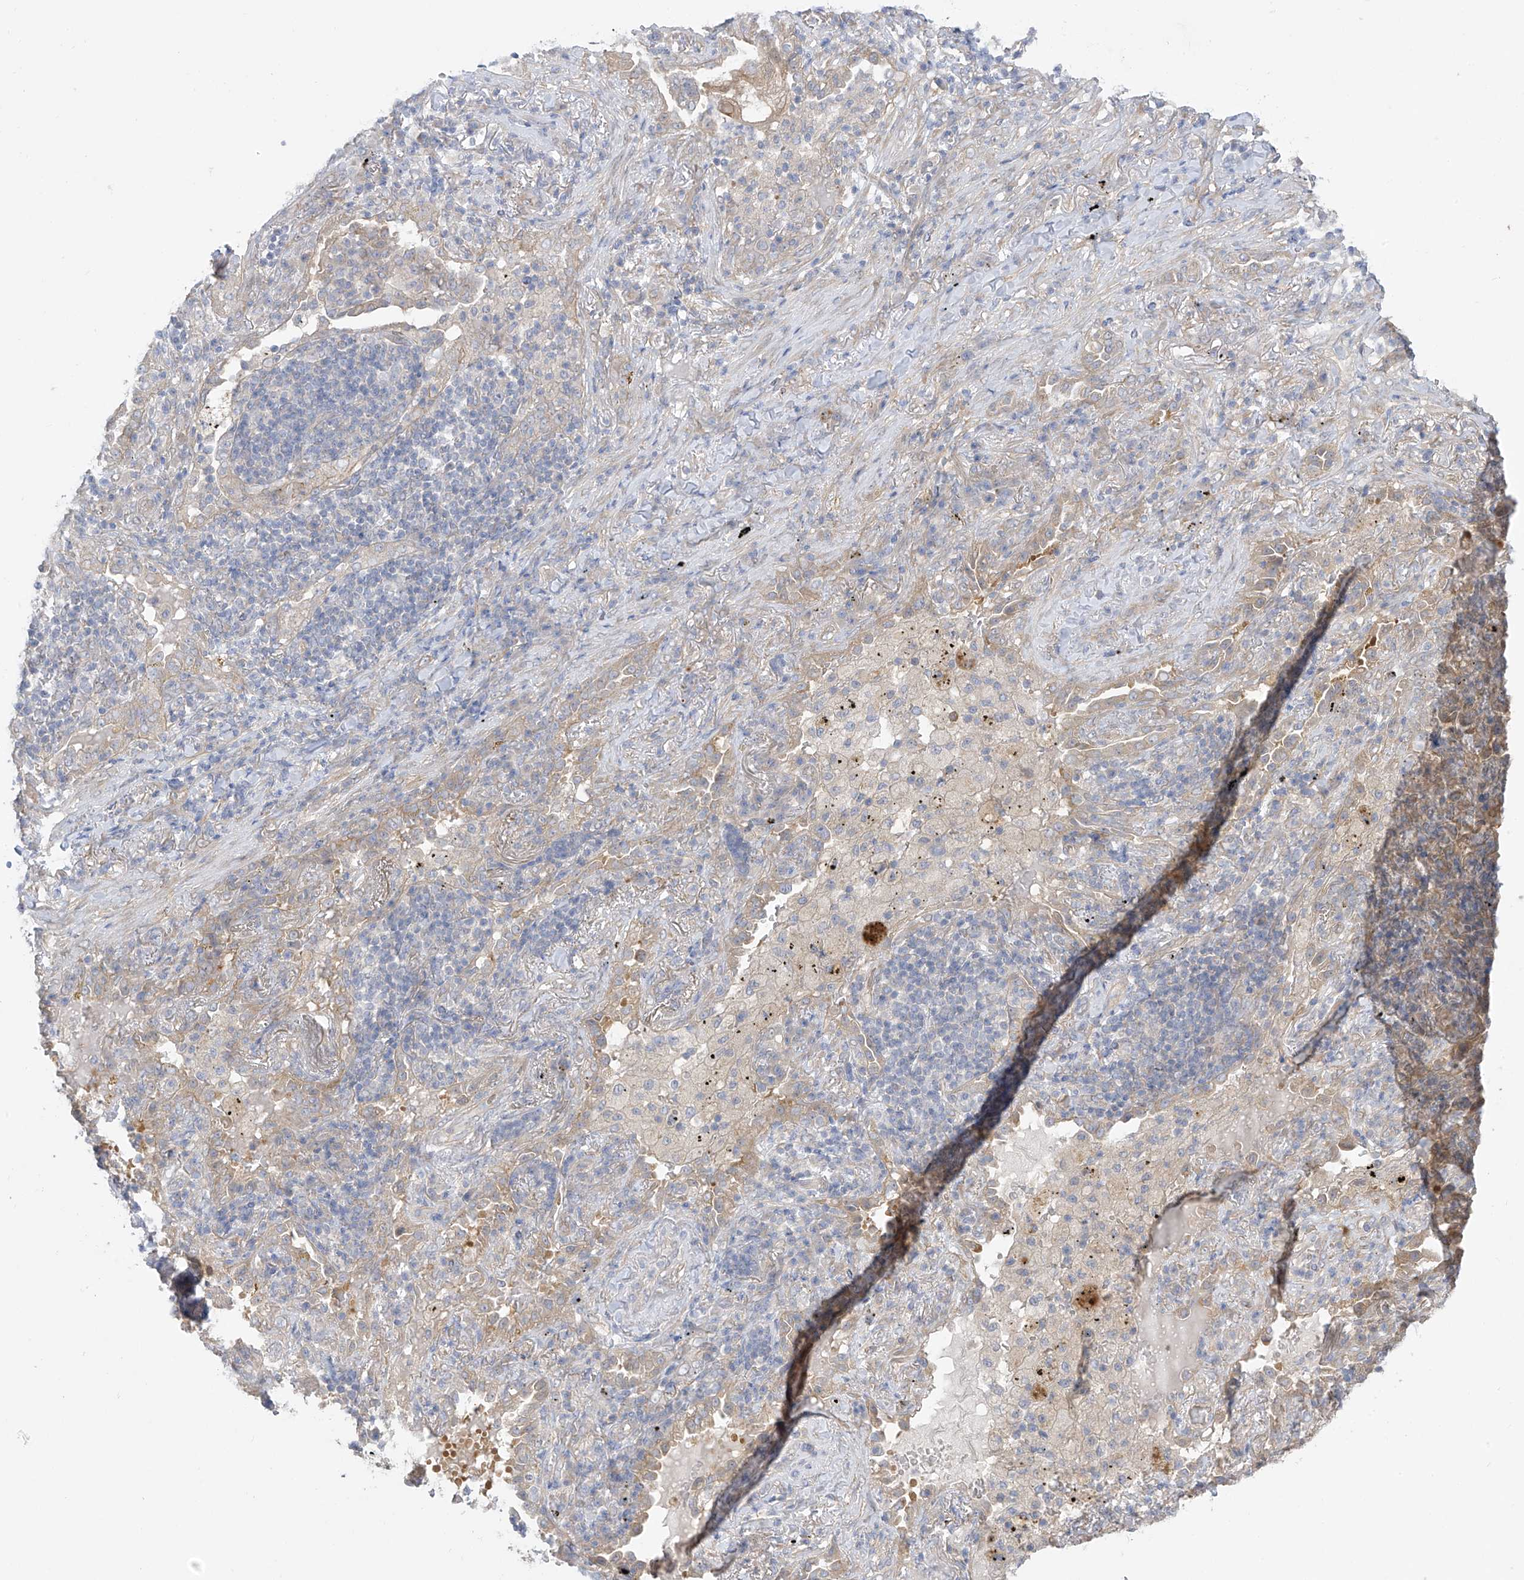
{"staining": {"intensity": "weak", "quantity": "25%-75%", "location": "cytoplasmic/membranous"}, "tissue": "lung cancer", "cell_type": "Tumor cells", "image_type": "cancer", "snomed": [{"axis": "morphology", "description": "Squamous cell carcinoma, NOS"}, {"axis": "topography", "description": "Lung"}], "caption": "High-power microscopy captured an immunohistochemistry (IHC) image of lung cancer (squamous cell carcinoma), revealing weak cytoplasmic/membranous expression in about 25%-75% of tumor cells. (Stains: DAB (3,3'-diaminobenzidine) in brown, nuclei in blue, Microscopy: brightfield microscopy at high magnification).", "gene": "EIPR1", "patient": {"sex": "female", "age": 63}}